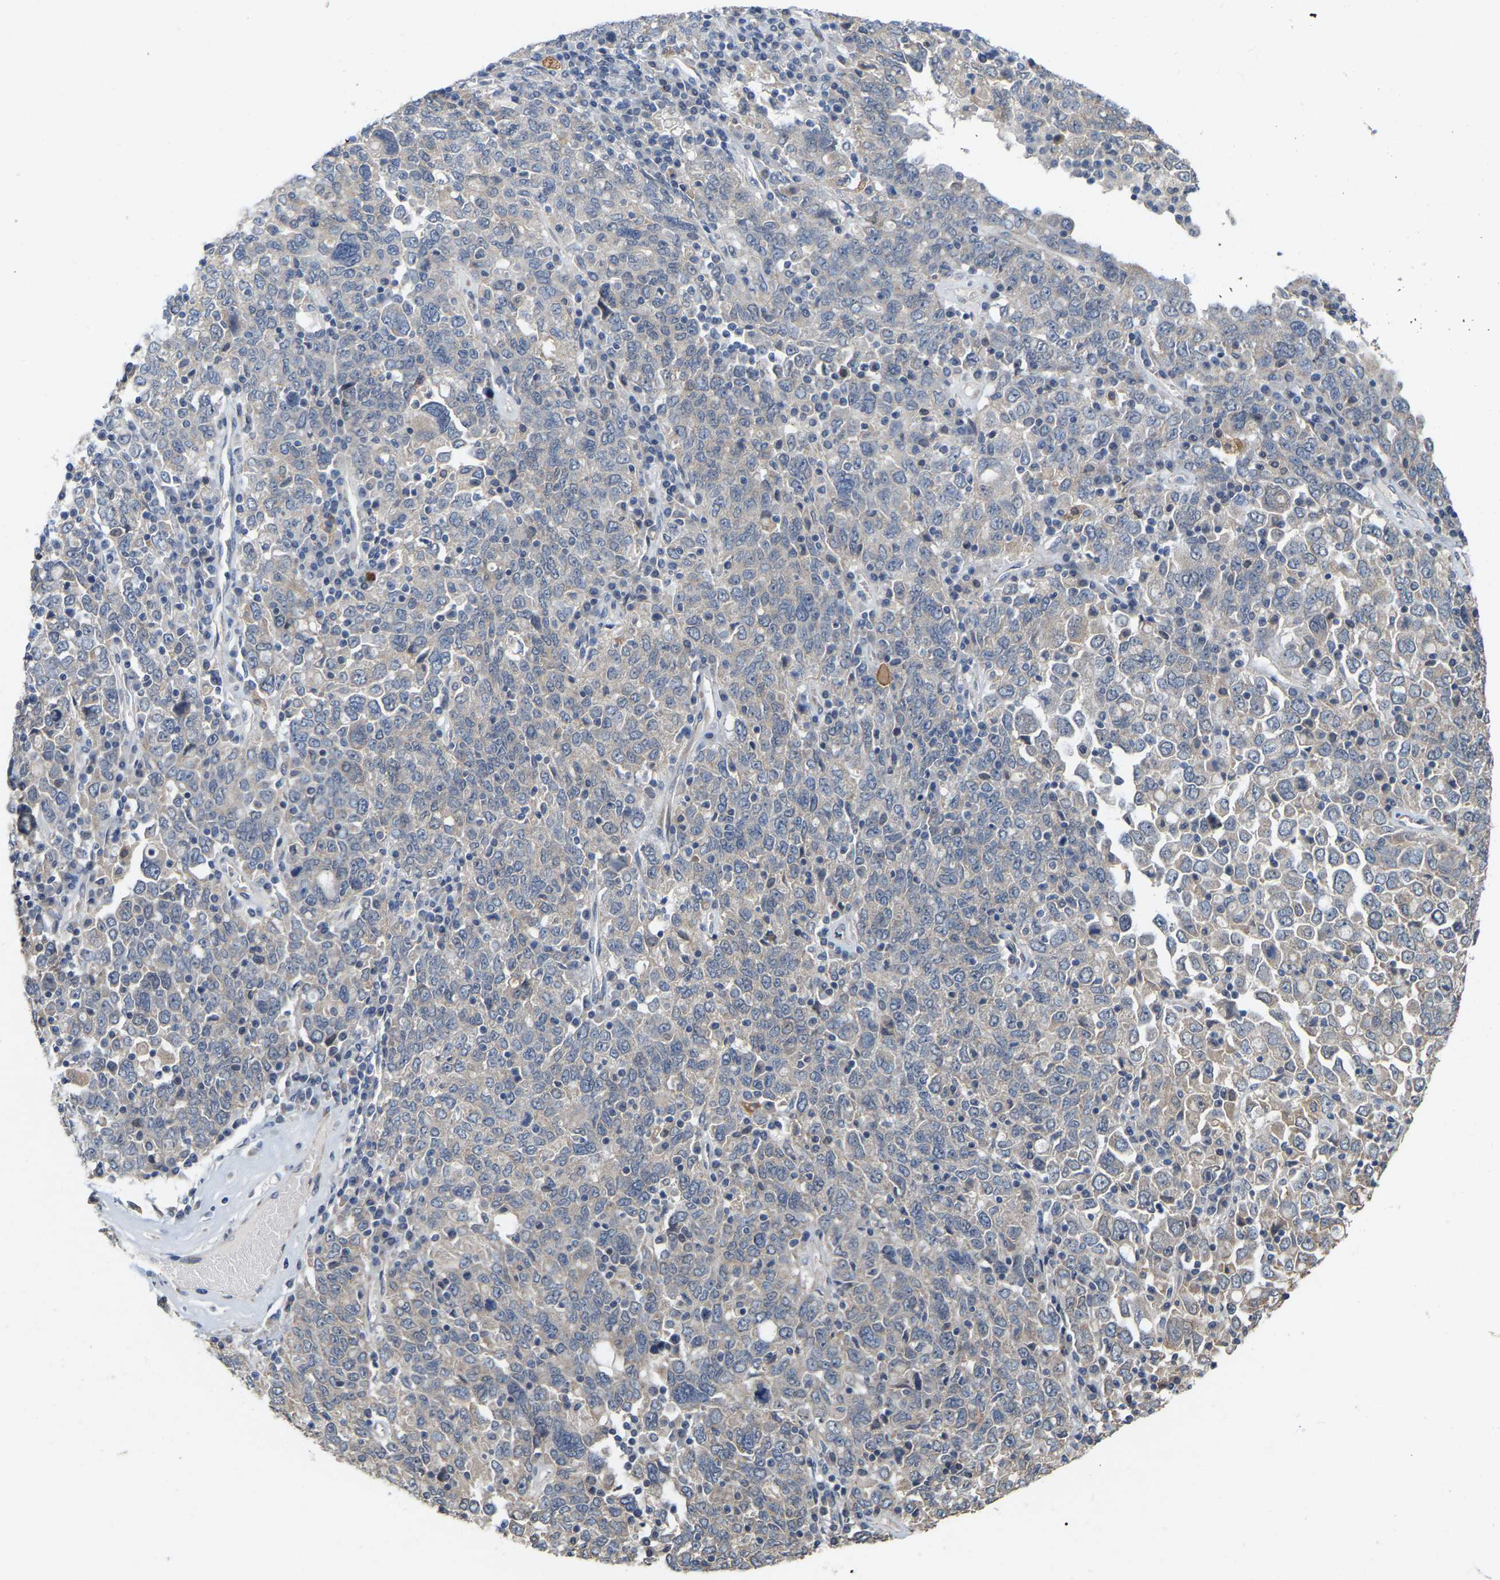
{"staining": {"intensity": "weak", "quantity": "<25%", "location": "cytoplasmic/membranous"}, "tissue": "ovarian cancer", "cell_type": "Tumor cells", "image_type": "cancer", "snomed": [{"axis": "morphology", "description": "Carcinoma, endometroid"}, {"axis": "topography", "description": "Ovary"}], "caption": "This micrograph is of endometroid carcinoma (ovarian) stained with IHC to label a protein in brown with the nuclei are counter-stained blue. There is no staining in tumor cells.", "gene": "SSH1", "patient": {"sex": "female", "age": 62}}